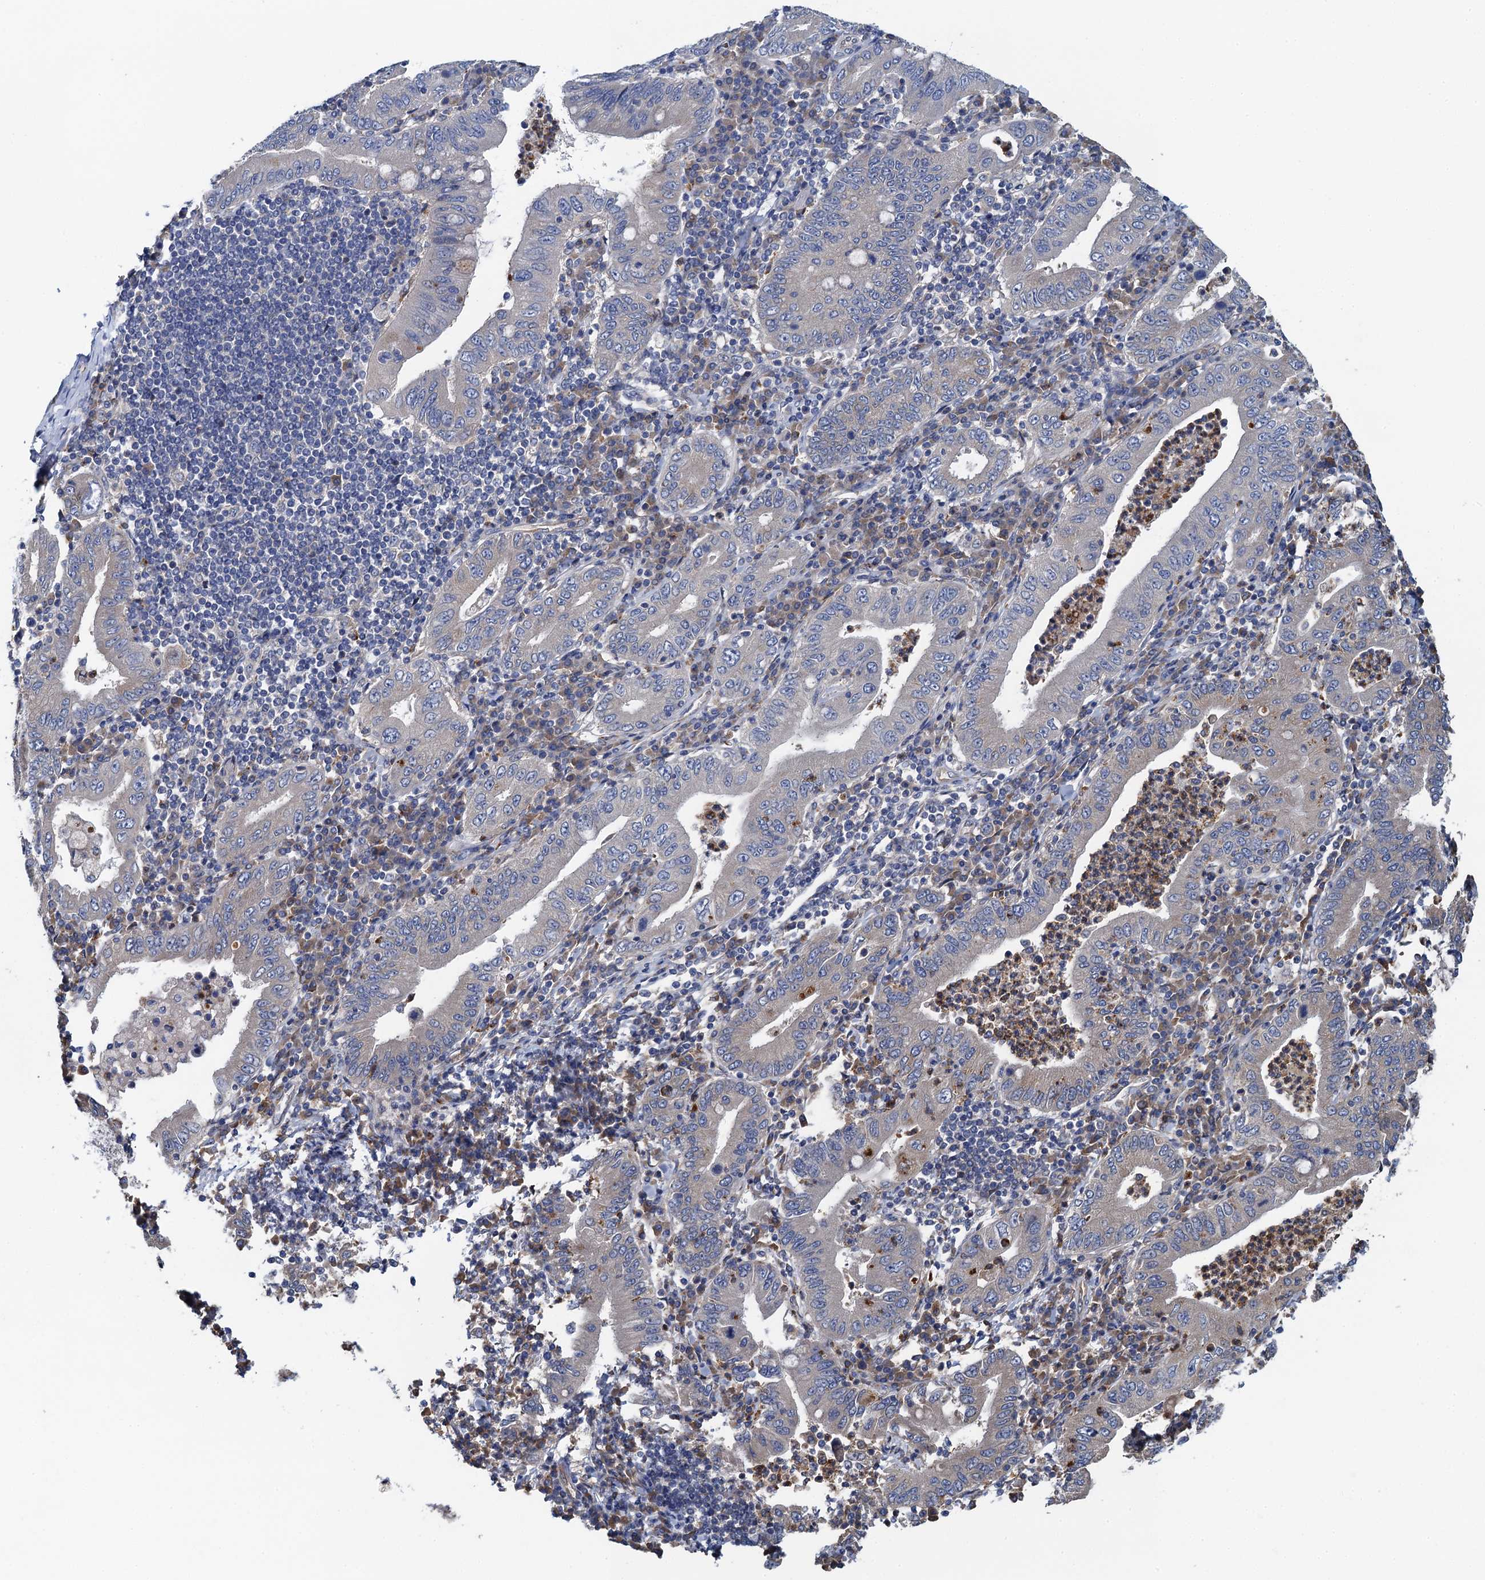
{"staining": {"intensity": "moderate", "quantity": "<25%", "location": "cytoplasmic/membranous"}, "tissue": "stomach cancer", "cell_type": "Tumor cells", "image_type": "cancer", "snomed": [{"axis": "morphology", "description": "Normal tissue, NOS"}, {"axis": "morphology", "description": "Adenocarcinoma, NOS"}, {"axis": "topography", "description": "Esophagus"}, {"axis": "topography", "description": "Stomach, upper"}, {"axis": "topography", "description": "Peripheral nerve tissue"}], "caption": "Immunohistochemical staining of stomach adenocarcinoma displays moderate cytoplasmic/membranous protein positivity in about <25% of tumor cells.", "gene": "ADCY9", "patient": {"sex": "male", "age": 62}}